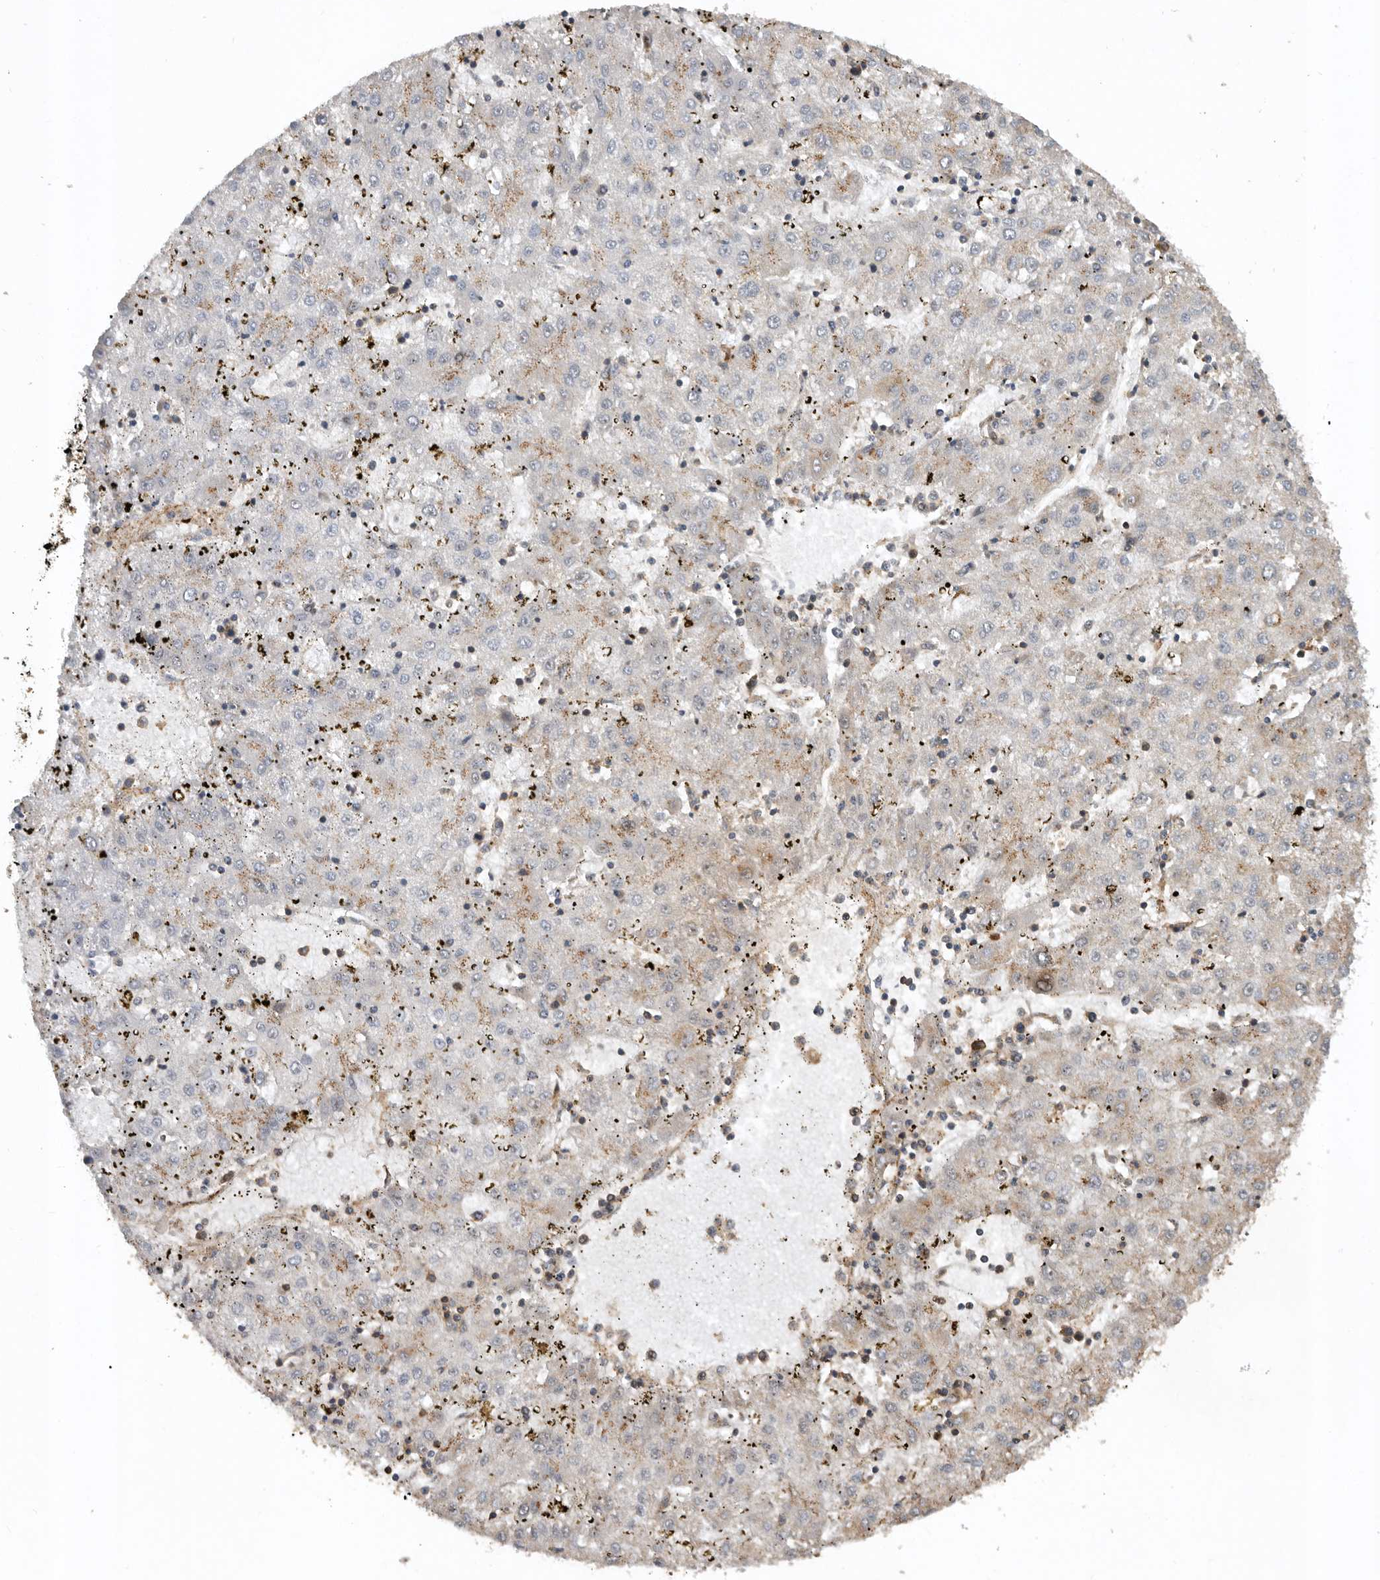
{"staining": {"intensity": "moderate", "quantity": "<25%", "location": "cytoplasmic/membranous"}, "tissue": "liver cancer", "cell_type": "Tumor cells", "image_type": "cancer", "snomed": [{"axis": "morphology", "description": "Carcinoma, Hepatocellular, NOS"}, {"axis": "topography", "description": "Liver"}], "caption": "Human liver cancer (hepatocellular carcinoma) stained with a protein marker displays moderate staining in tumor cells.", "gene": "RNF157", "patient": {"sex": "male", "age": 72}}